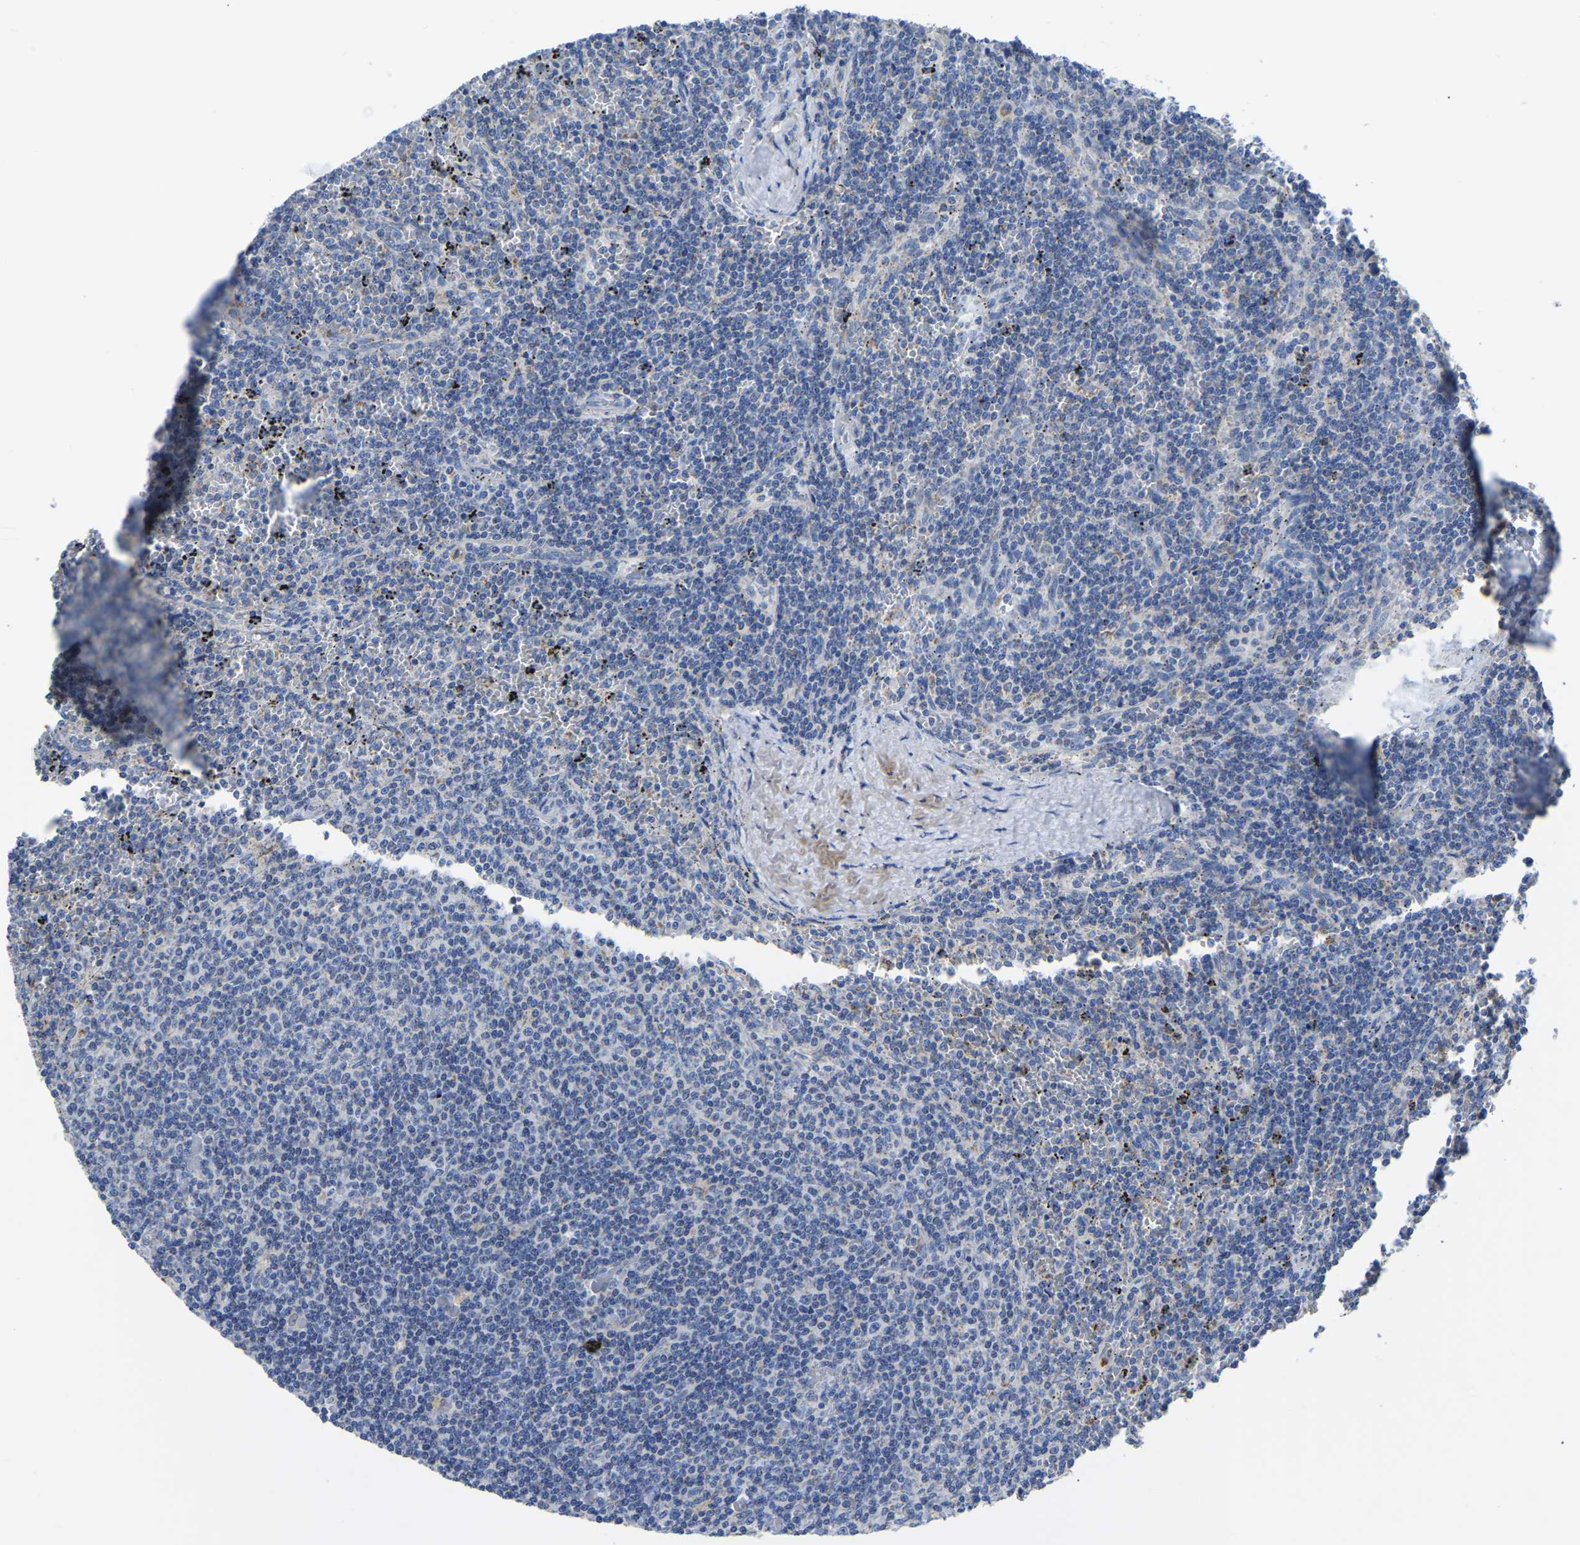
{"staining": {"intensity": "negative", "quantity": "none", "location": "none"}, "tissue": "lymphoma", "cell_type": "Tumor cells", "image_type": "cancer", "snomed": [{"axis": "morphology", "description": "Malignant lymphoma, non-Hodgkin's type, Low grade"}, {"axis": "topography", "description": "Spleen"}], "caption": "DAB (3,3'-diaminobenzidine) immunohistochemical staining of human lymphoma displays no significant positivity in tumor cells.", "gene": "ETFA", "patient": {"sex": "female", "age": 50}}